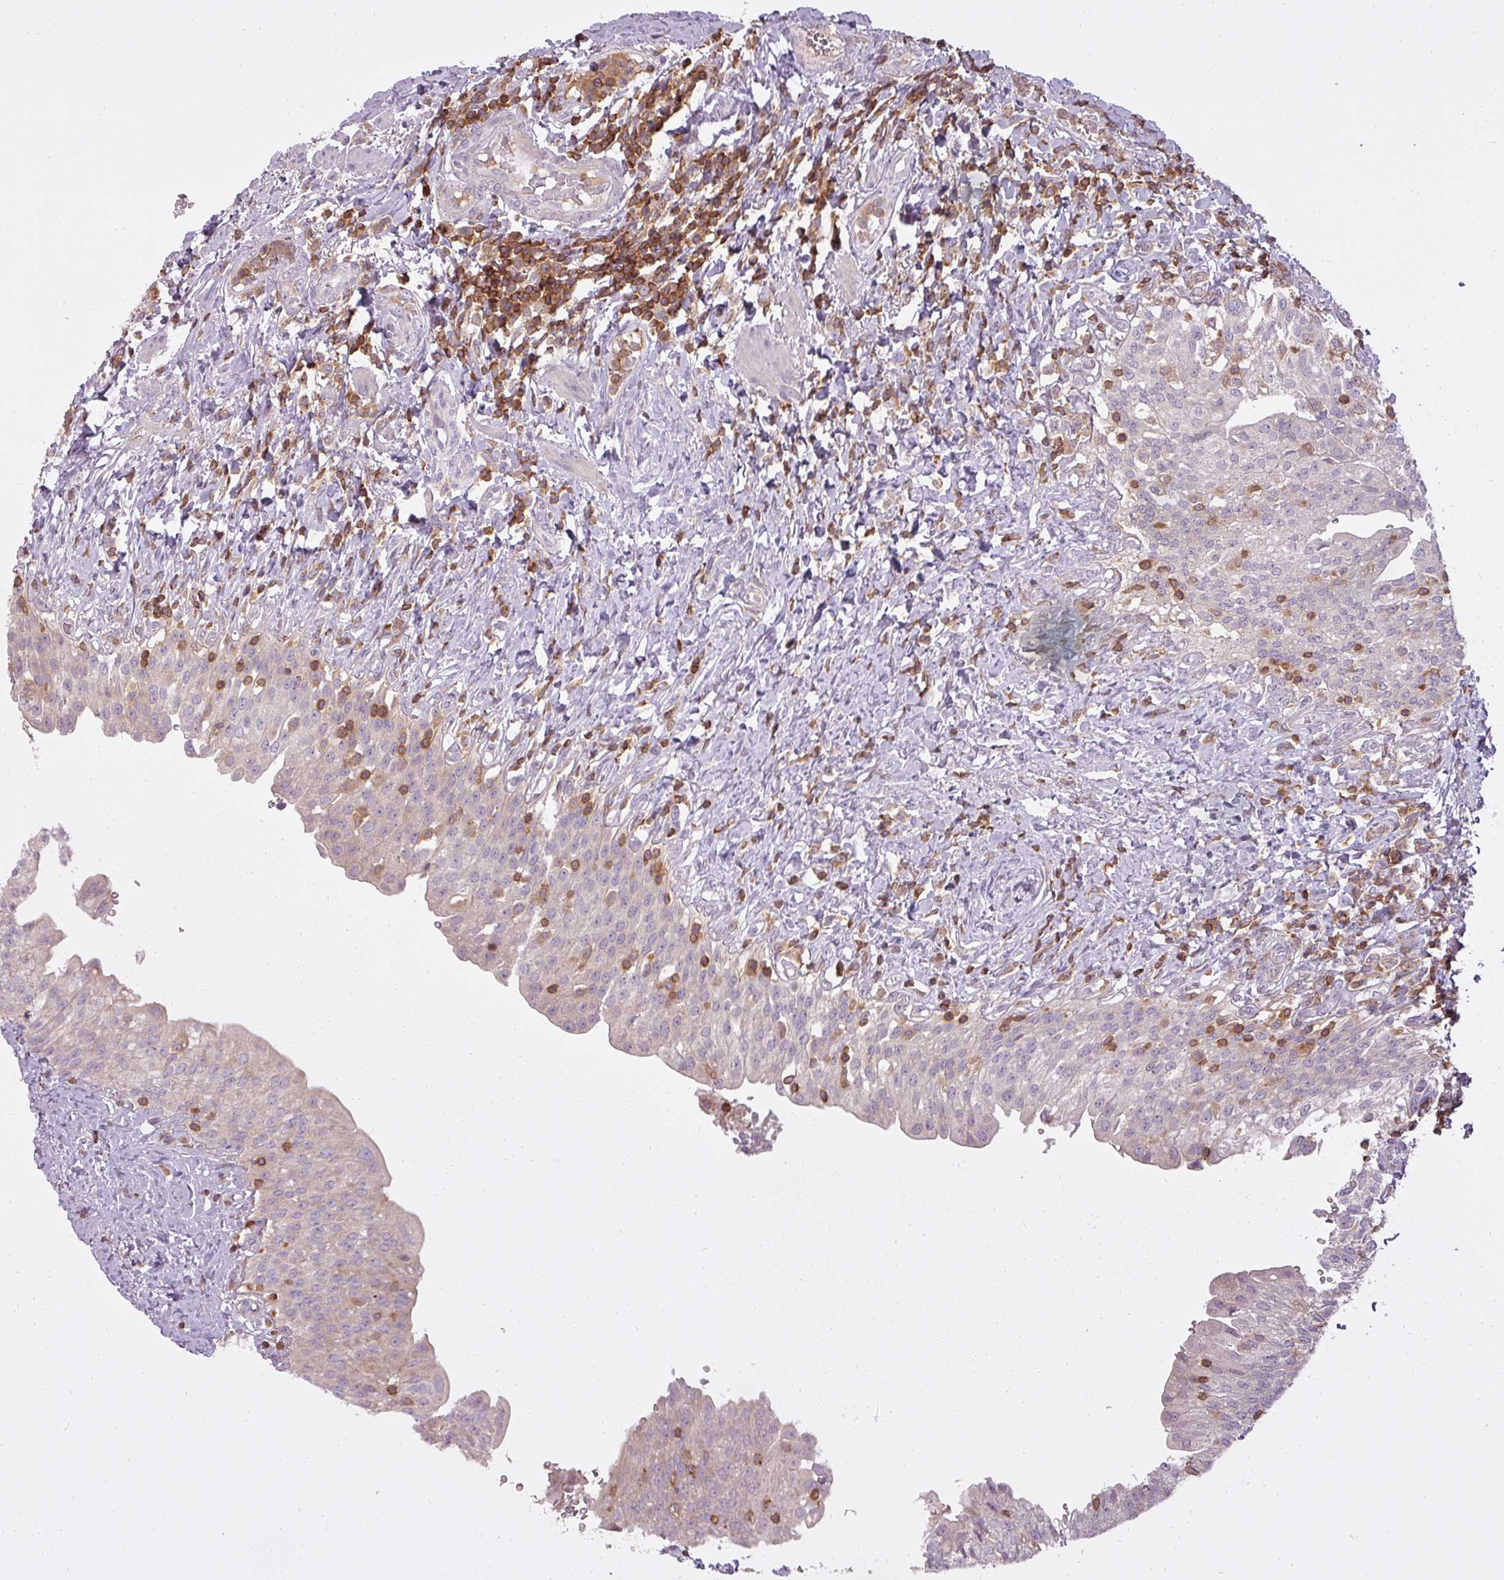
{"staining": {"intensity": "moderate", "quantity": "<25%", "location": "cytoplasmic/membranous"}, "tissue": "urinary bladder", "cell_type": "Urothelial cells", "image_type": "normal", "snomed": [{"axis": "morphology", "description": "Normal tissue, NOS"}, {"axis": "morphology", "description": "Inflammation, NOS"}, {"axis": "topography", "description": "Urinary bladder"}], "caption": "Immunohistochemistry of benign human urinary bladder shows low levels of moderate cytoplasmic/membranous staining in approximately <25% of urothelial cells.", "gene": "STK4", "patient": {"sex": "male", "age": 64}}